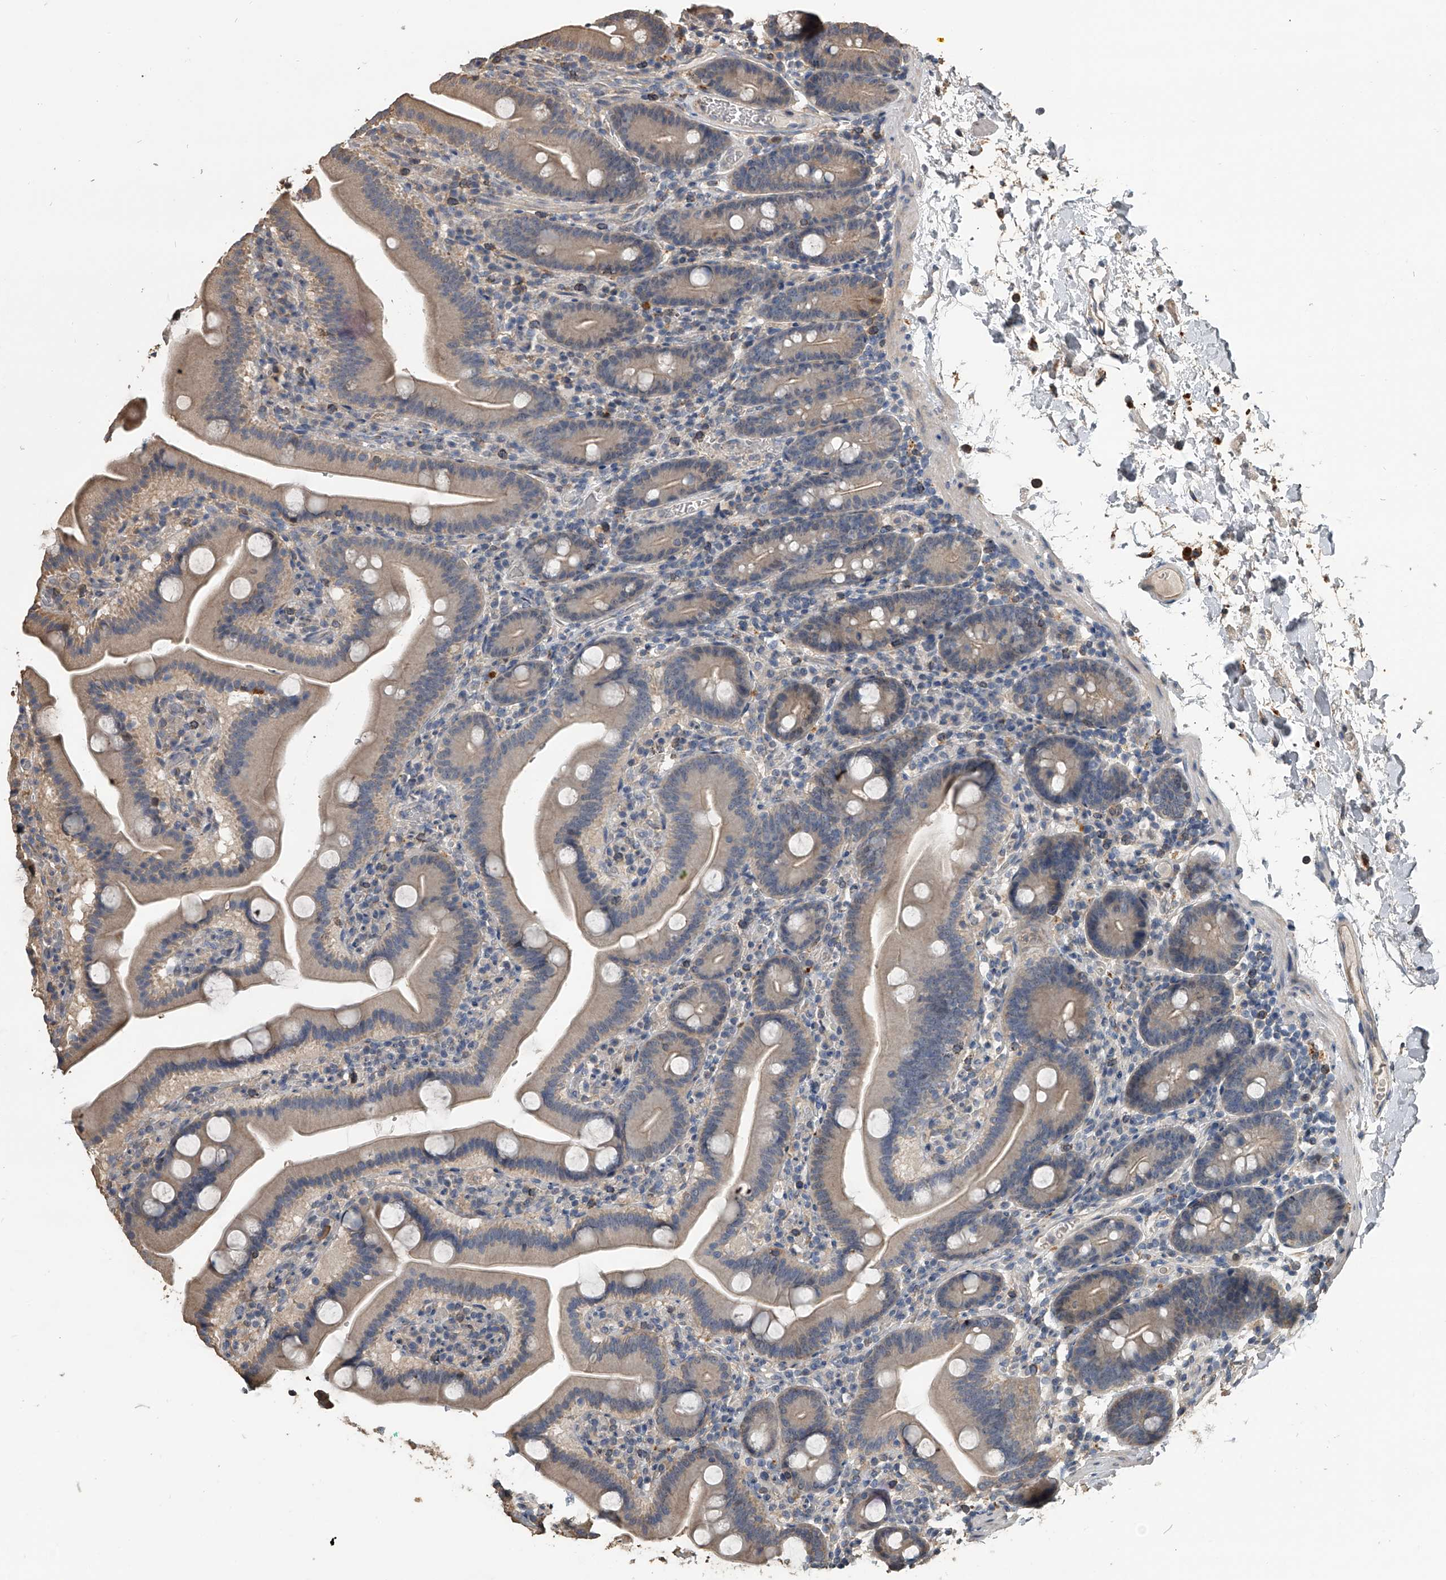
{"staining": {"intensity": "weak", "quantity": "25%-75%", "location": "cytoplasmic/membranous"}, "tissue": "duodenum", "cell_type": "Glandular cells", "image_type": "normal", "snomed": [{"axis": "morphology", "description": "Normal tissue, NOS"}, {"axis": "topography", "description": "Duodenum"}], "caption": "High-power microscopy captured an immunohistochemistry micrograph of benign duodenum, revealing weak cytoplasmic/membranous positivity in about 25%-75% of glandular cells.", "gene": "DOCK9", "patient": {"sex": "male", "age": 55}}